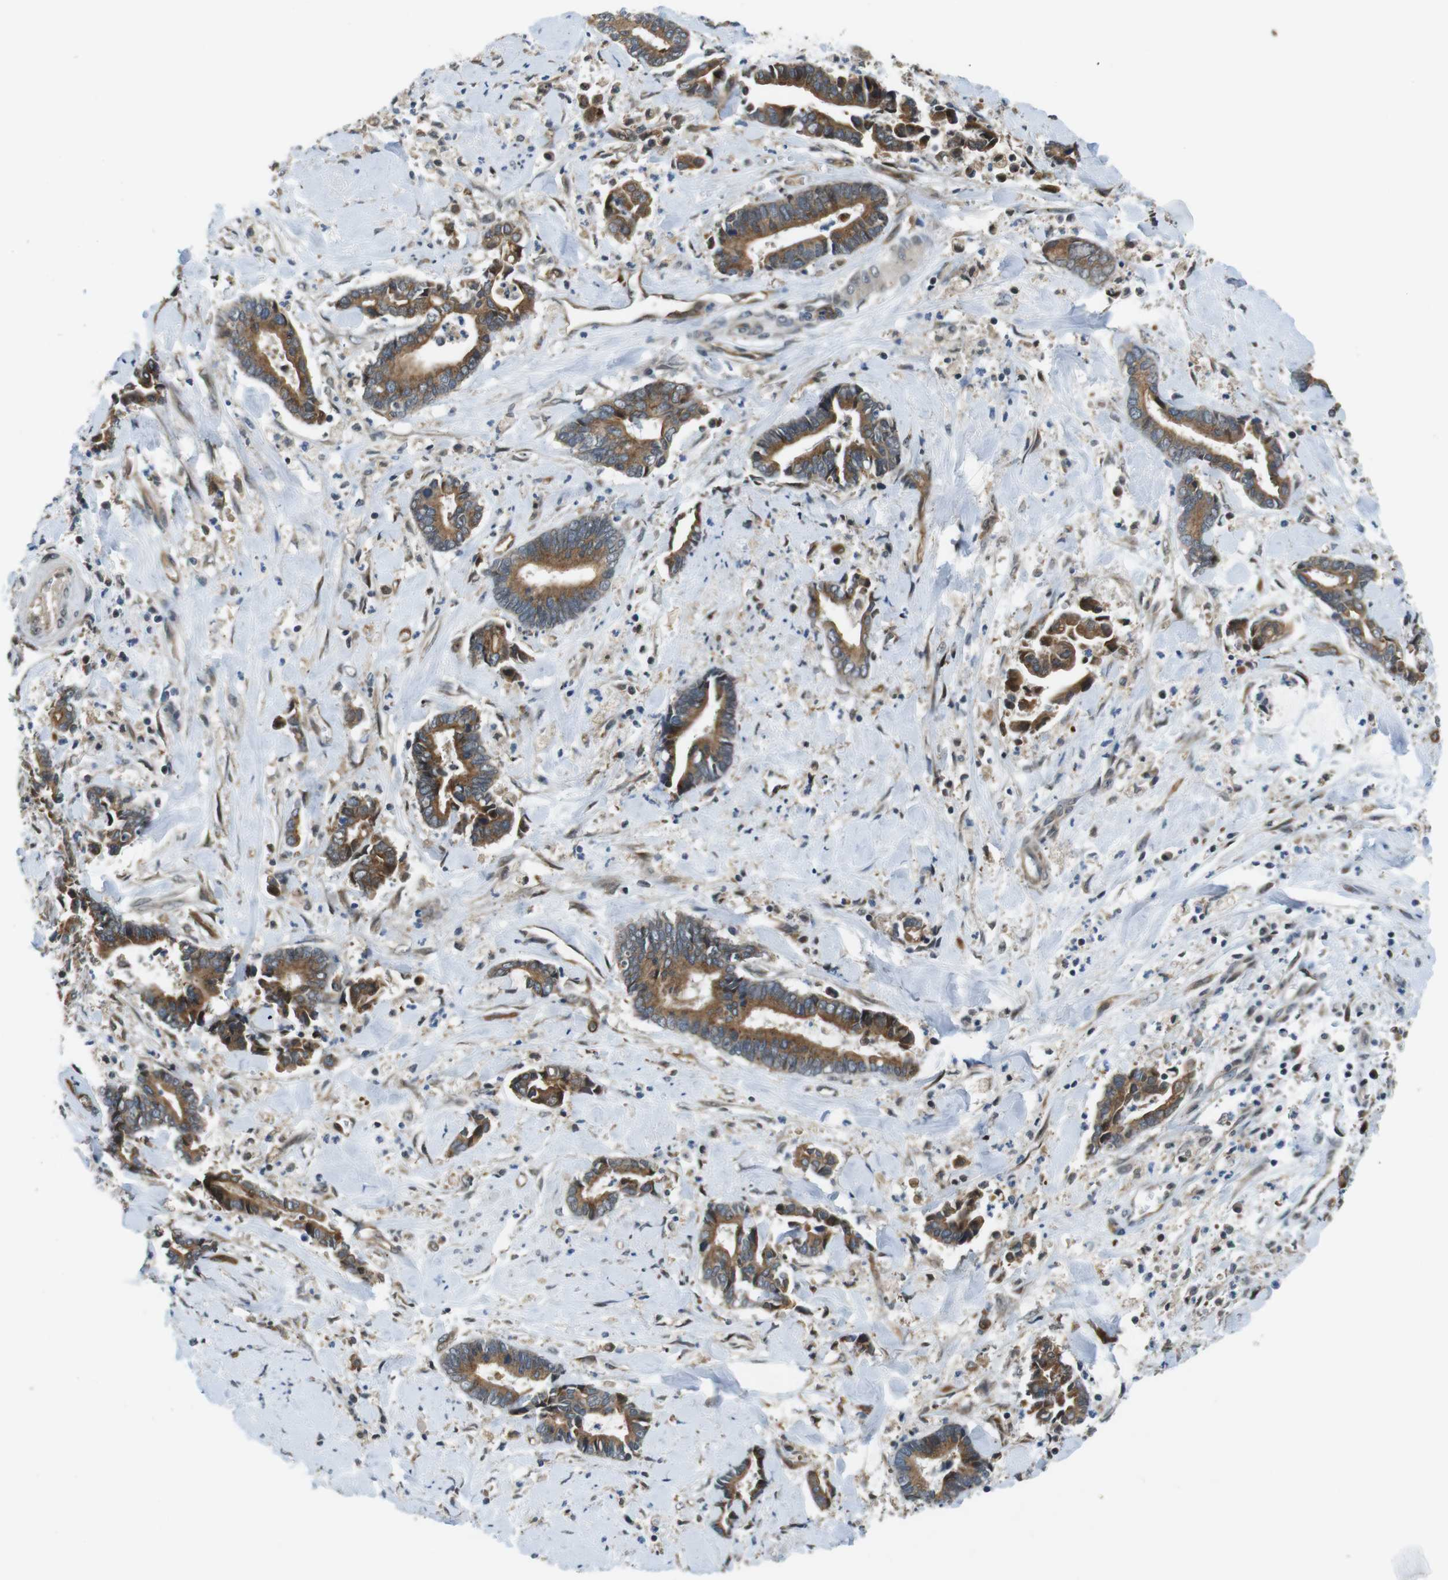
{"staining": {"intensity": "strong", "quantity": ">75%", "location": "cytoplasmic/membranous"}, "tissue": "cervical cancer", "cell_type": "Tumor cells", "image_type": "cancer", "snomed": [{"axis": "morphology", "description": "Adenocarcinoma, NOS"}, {"axis": "topography", "description": "Cervix"}], "caption": "Immunohistochemistry (IHC) (DAB (3,3'-diaminobenzidine)) staining of cervical cancer (adenocarcinoma) reveals strong cytoplasmic/membranous protein positivity in approximately >75% of tumor cells.", "gene": "PALD1", "patient": {"sex": "female", "age": 44}}